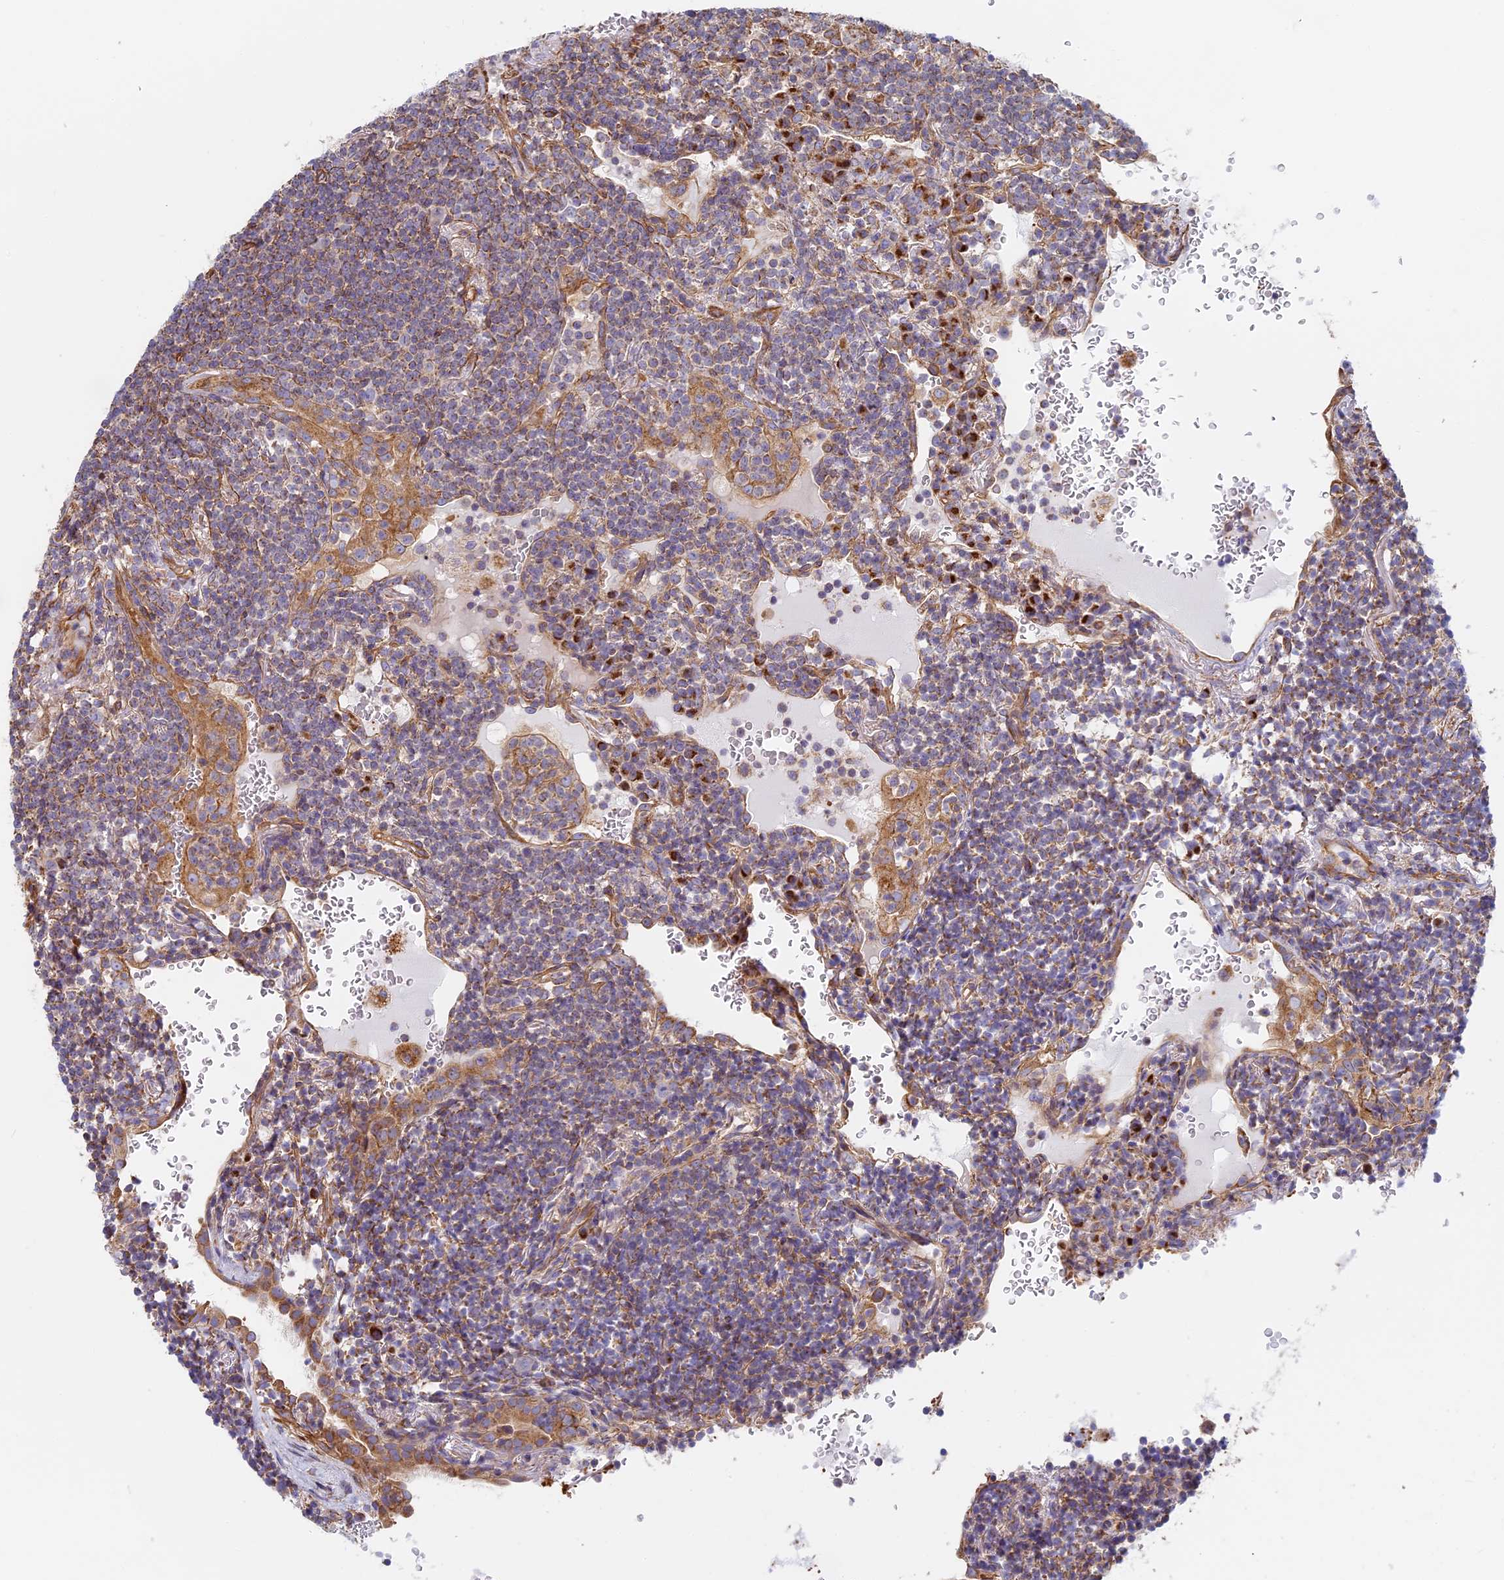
{"staining": {"intensity": "weak", "quantity": "<25%", "location": "cytoplasmic/membranous"}, "tissue": "lymphoma", "cell_type": "Tumor cells", "image_type": "cancer", "snomed": [{"axis": "morphology", "description": "Malignant lymphoma, non-Hodgkin's type, Low grade"}, {"axis": "topography", "description": "Lung"}], "caption": "The photomicrograph demonstrates no staining of tumor cells in lymphoma. (DAB IHC with hematoxylin counter stain).", "gene": "DDA1", "patient": {"sex": "female", "age": 71}}